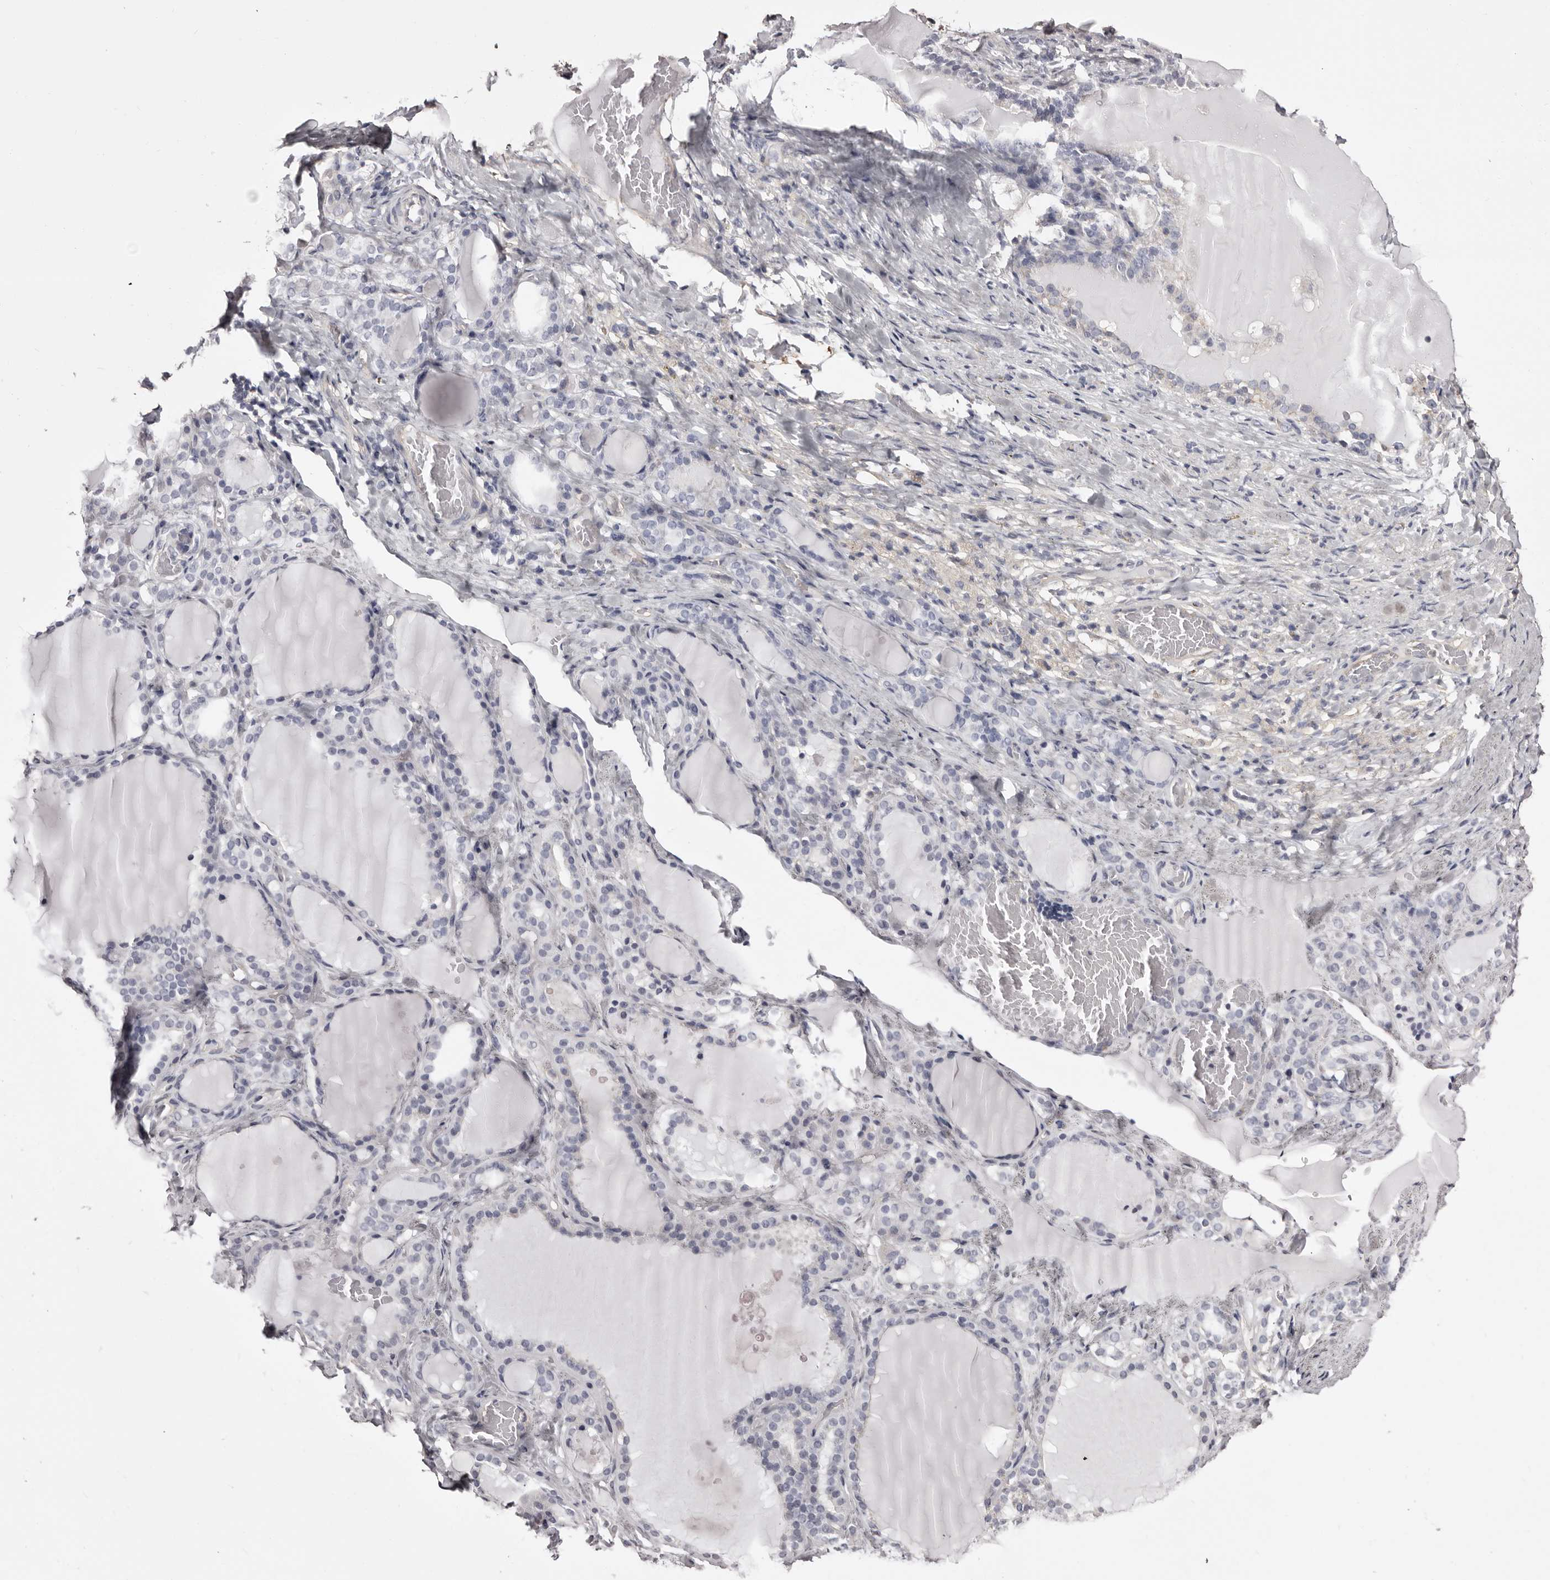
{"staining": {"intensity": "negative", "quantity": "none", "location": "none"}, "tissue": "thyroid gland", "cell_type": "Glandular cells", "image_type": "normal", "snomed": [{"axis": "morphology", "description": "Normal tissue, NOS"}, {"axis": "topography", "description": "Thyroid gland"}], "caption": "Glandular cells show no significant protein positivity in unremarkable thyroid gland. The staining is performed using DAB brown chromogen with nuclei counter-stained in using hematoxylin.", "gene": "LAD1", "patient": {"sex": "female", "age": 22}}